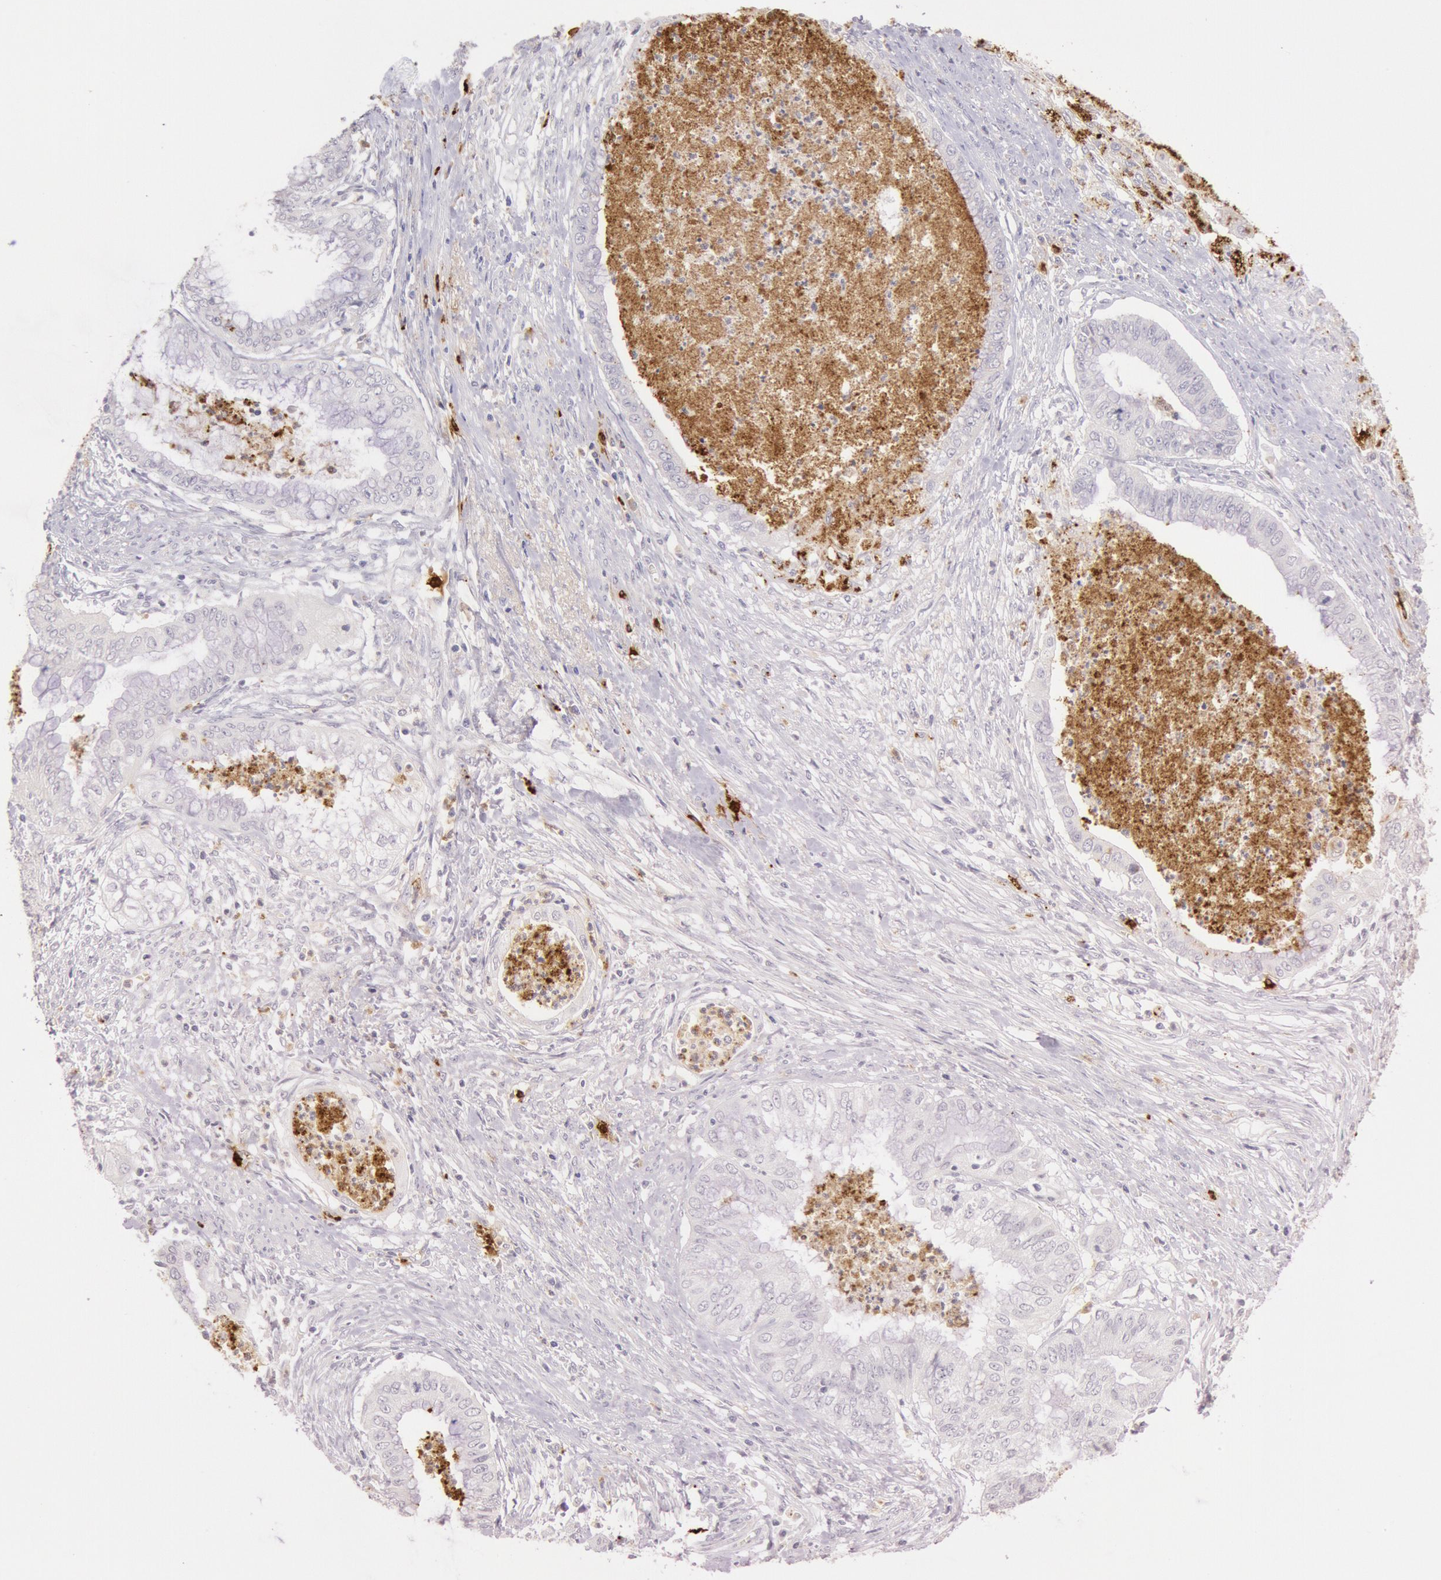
{"staining": {"intensity": "negative", "quantity": "none", "location": "none"}, "tissue": "endometrial cancer", "cell_type": "Tumor cells", "image_type": "cancer", "snomed": [{"axis": "morphology", "description": "Necrosis, NOS"}, {"axis": "morphology", "description": "Adenocarcinoma, NOS"}, {"axis": "topography", "description": "Endometrium"}], "caption": "Immunohistochemical staining of endometrial cancer reveals no significant staining in tumor cells.", "gene": "KDM6A", "patient": {"sex": "female", "age": 79}}